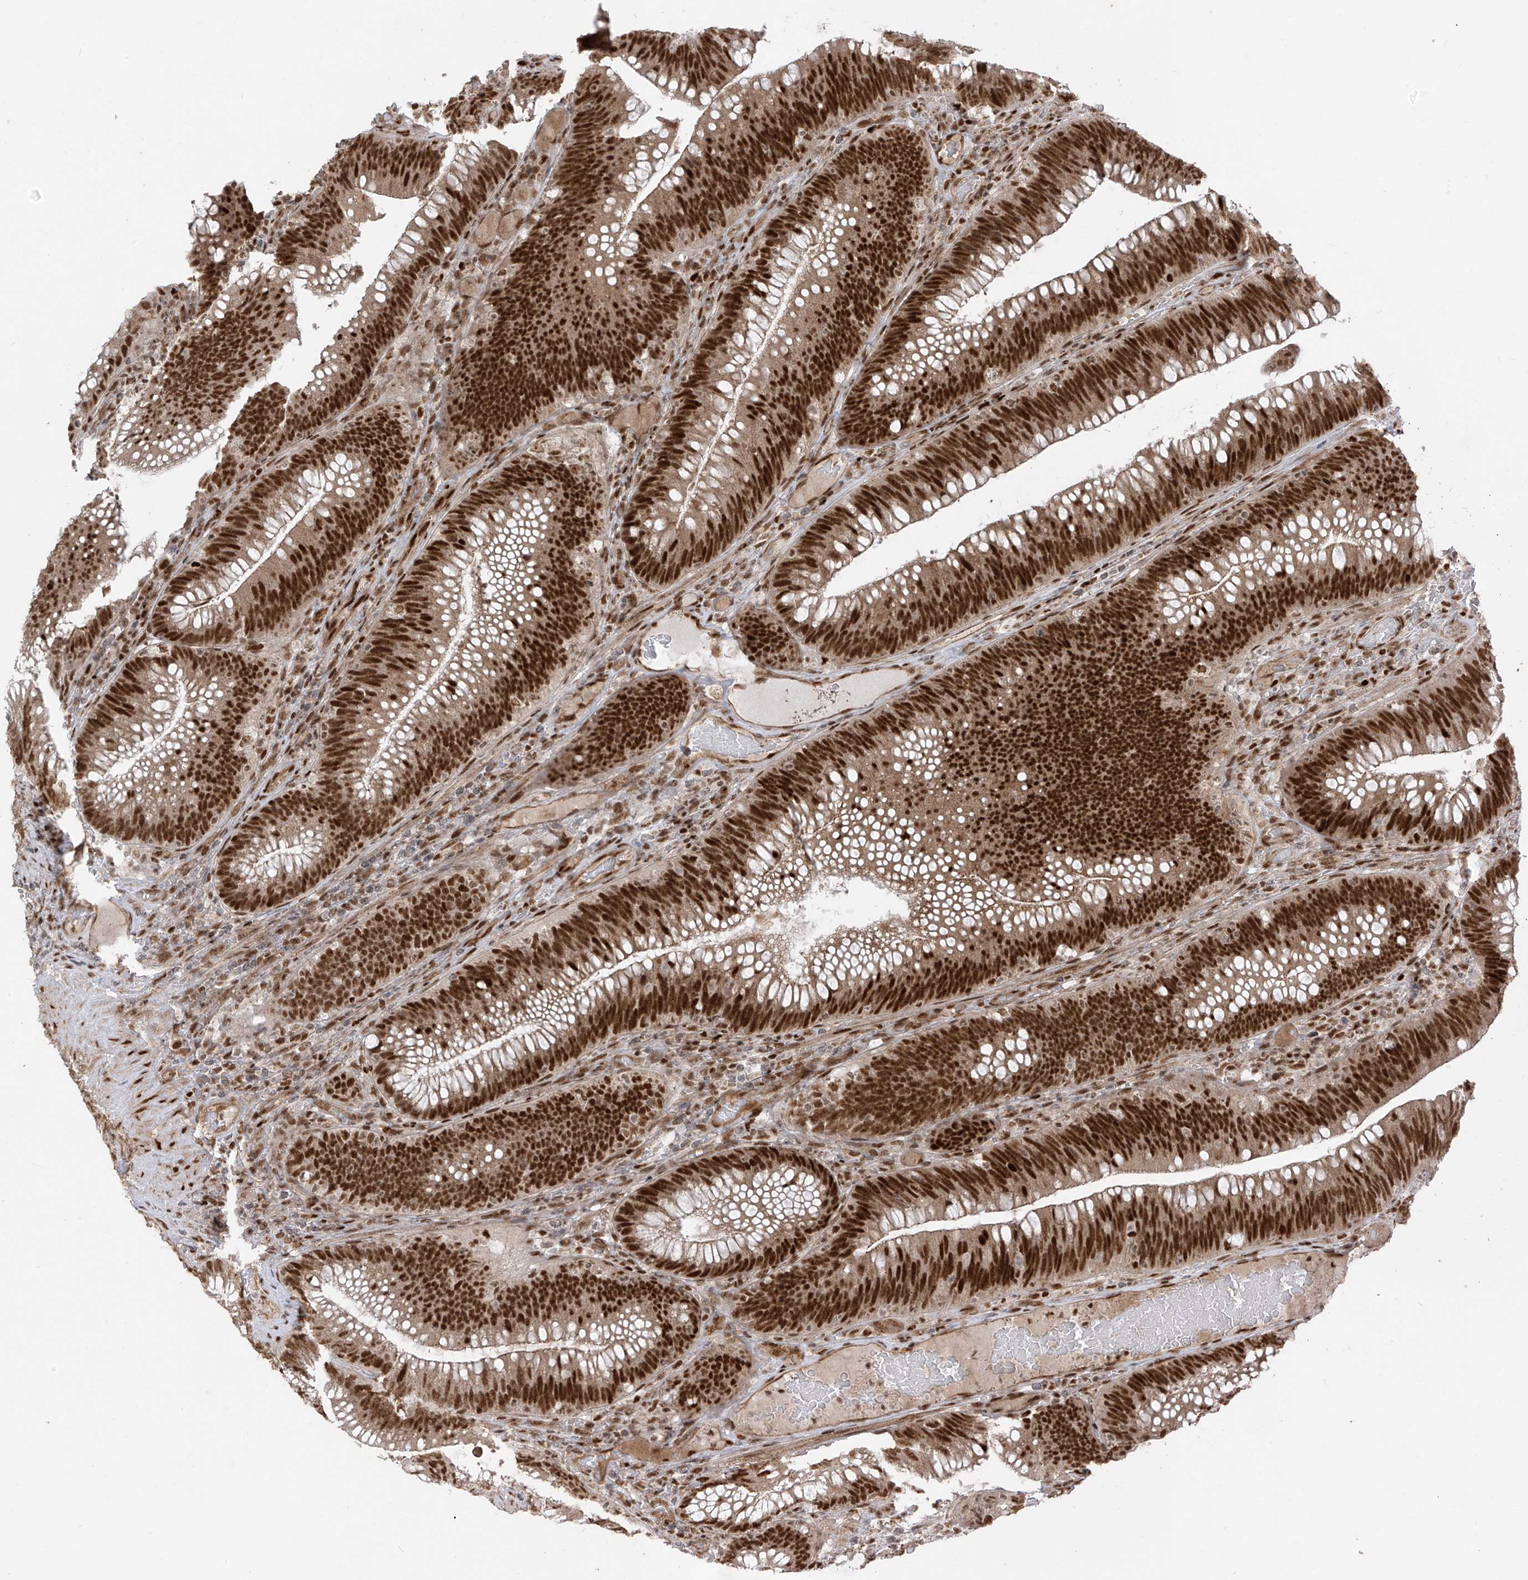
{"staining": {"intensity": "strong", "quantity": ">75%", "location": "nuclear"}, "tissue": "colorectal cancer", "cell_type": "Tumor cells", "image_type": "cancer", "snomed": [{"axis": "morphology", "description": "Normal tissue, NOS"}, {"axis": "topography", "description": "Colon"}], "caption": "Immunohistochemical staining of colorectal cancer shows high levels of strong nuclear staining in about >75% of tumor cells.", "gene": "ARHGEF3", "patient": {"sex": "female", "age": 82}}